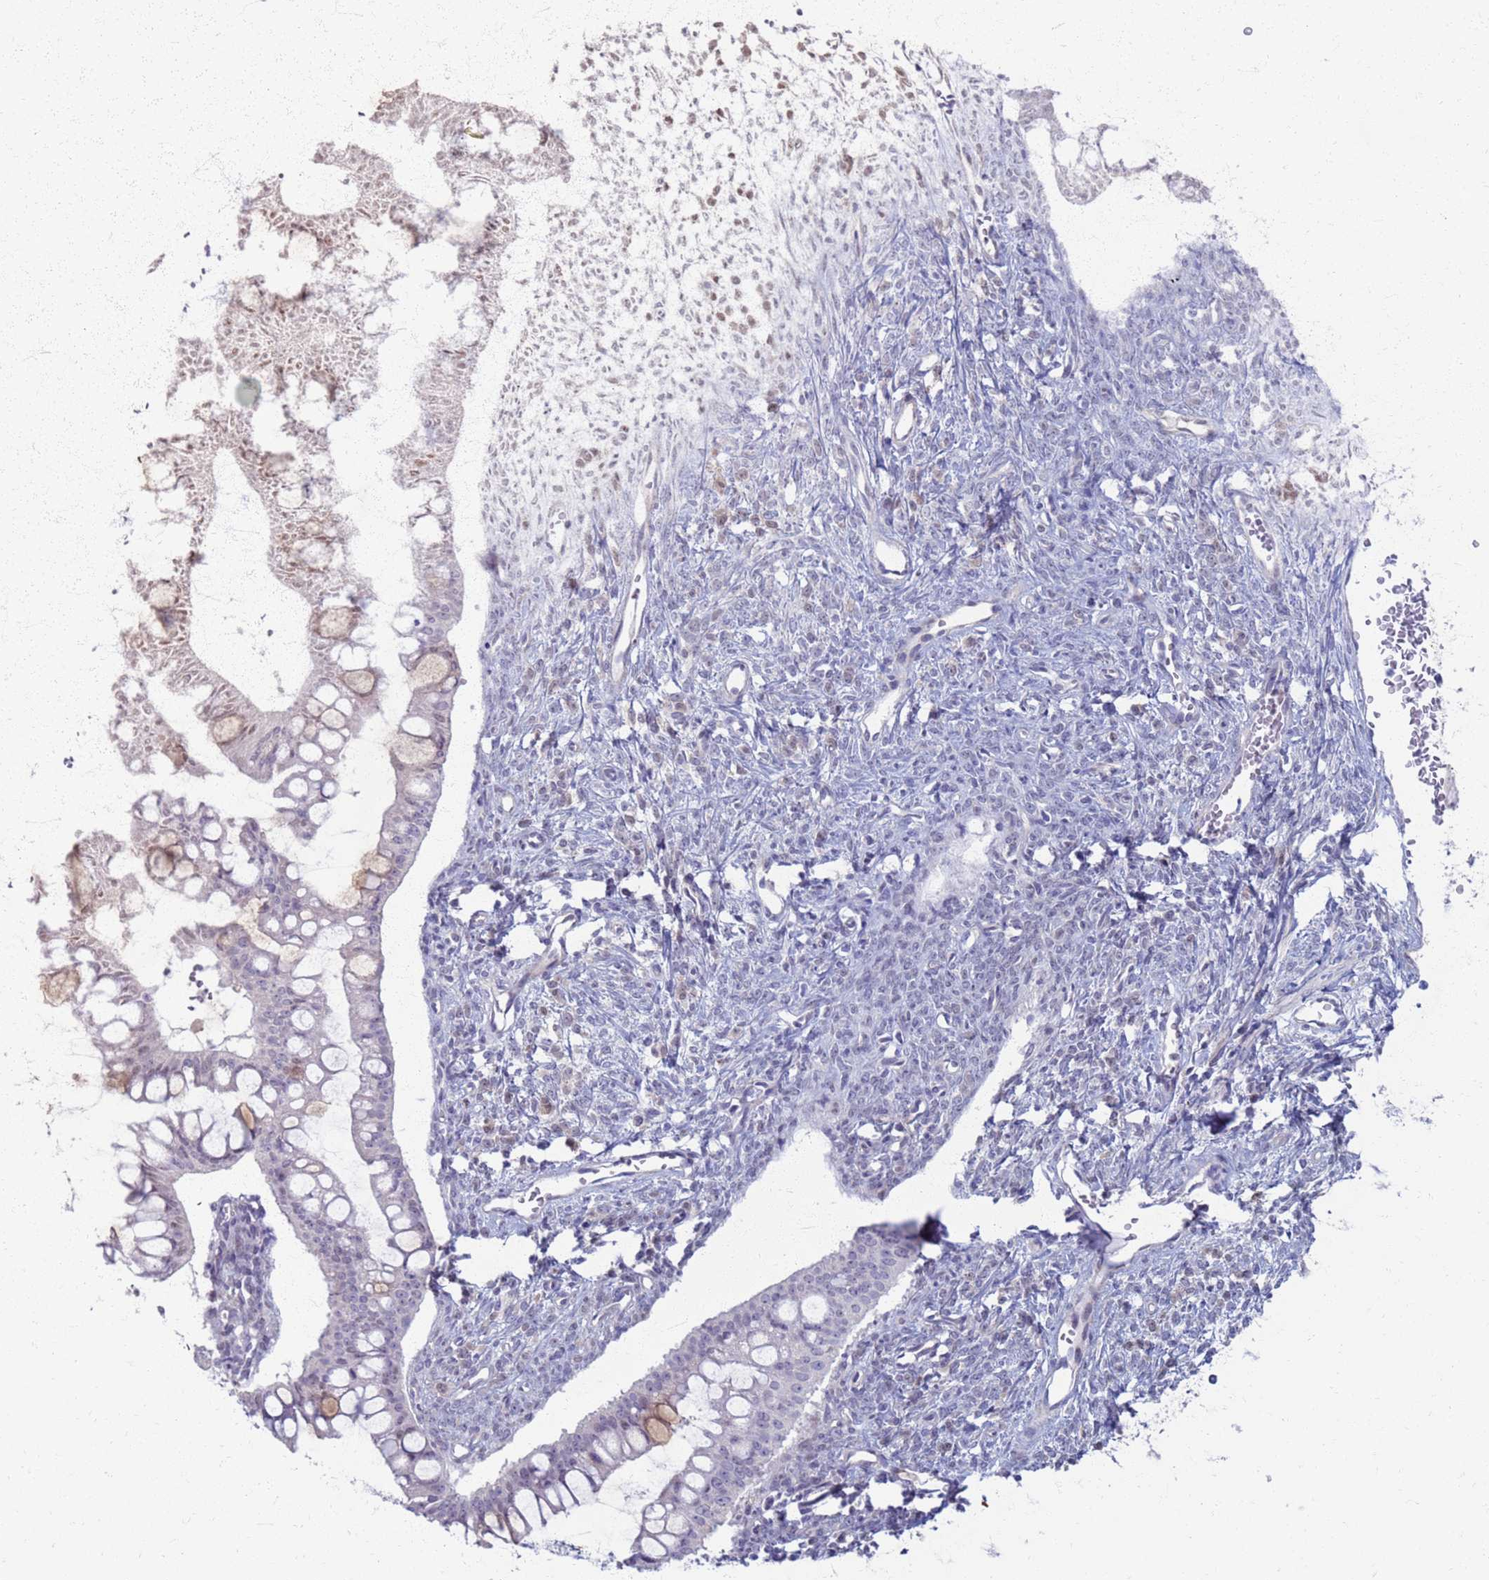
{"staining": {"intensity": "negative", "quantity": "none", "location": "none"}, "tissue": "ovarian cancer", "cell_type": "Tumor cells", "image_type": "cancer", "snomed": [{"axis": "morphology", "description": "Cystadenocarcinoma, mucinous, NOS"}, {"axis": "topography", "description": "Ovary"}], "caption": "Protein analysis of ovarian cancer (mucinous cystadenocarcinoma) exhibits no significant expression in tumor cells. The staining is performed using DAB (3,3'-diaminobenzidine) brown chromogen with nuclei counter-stained in using hematoxylin.", "gene": "CLCA2", "patient": {"sex": "female", "age": 73}}